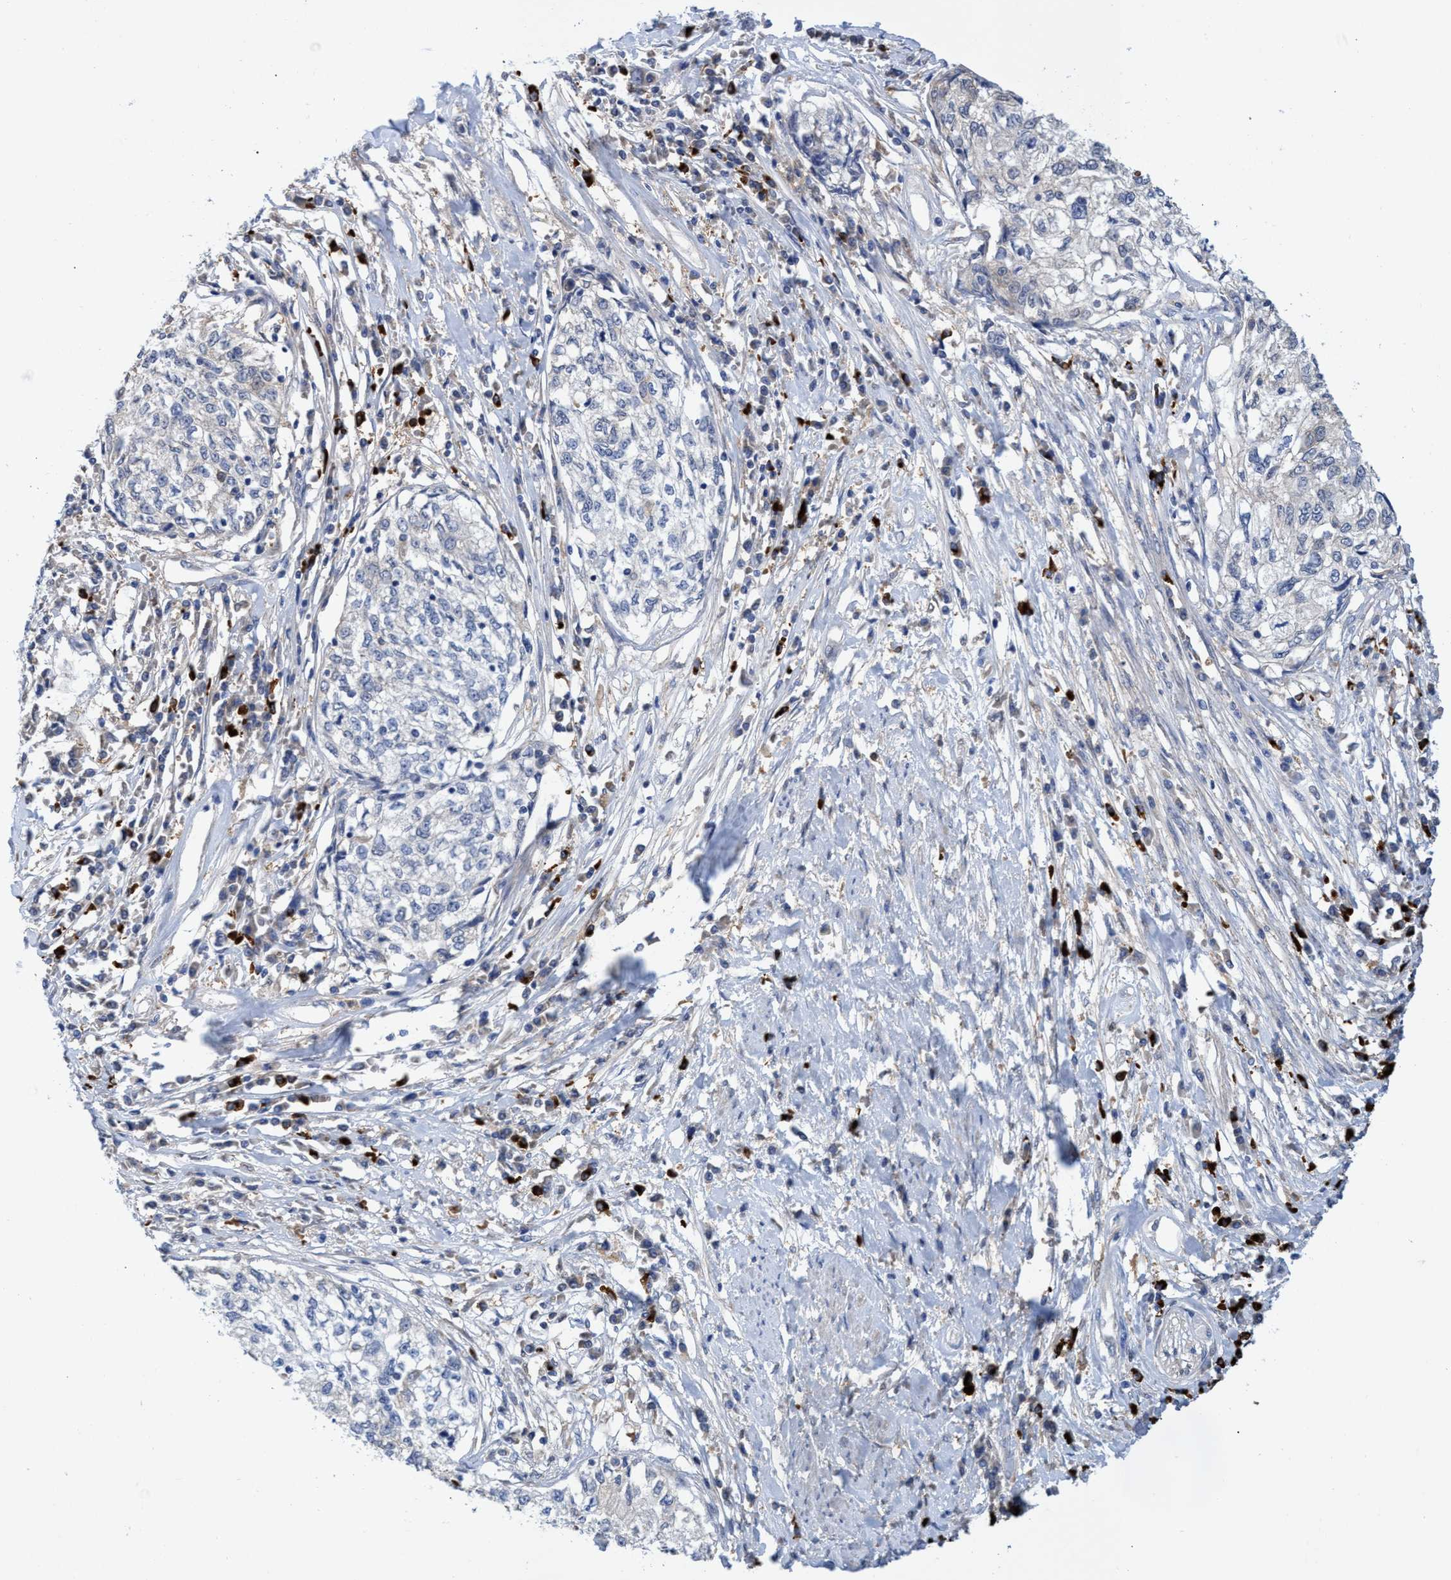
{"staining": {"intensity": "negative", "quantity": "none", "location": "none"}, "tissue": "cervical cancer", "cell_type": "Tumor cells", "image_type": "cancer", "snomed": [{"axis": "morphology", "description": "Squamous cell carcinoma, NOS"}, {"axis": "topography", "description": "Cervix"}], "caption": "A photomicrograph of human cervical cancer (squamous cell carcinoma) is negative for staining in tumor cells.", "gene": "PNPO", "patient": {"sex": "female", "age": 57}}